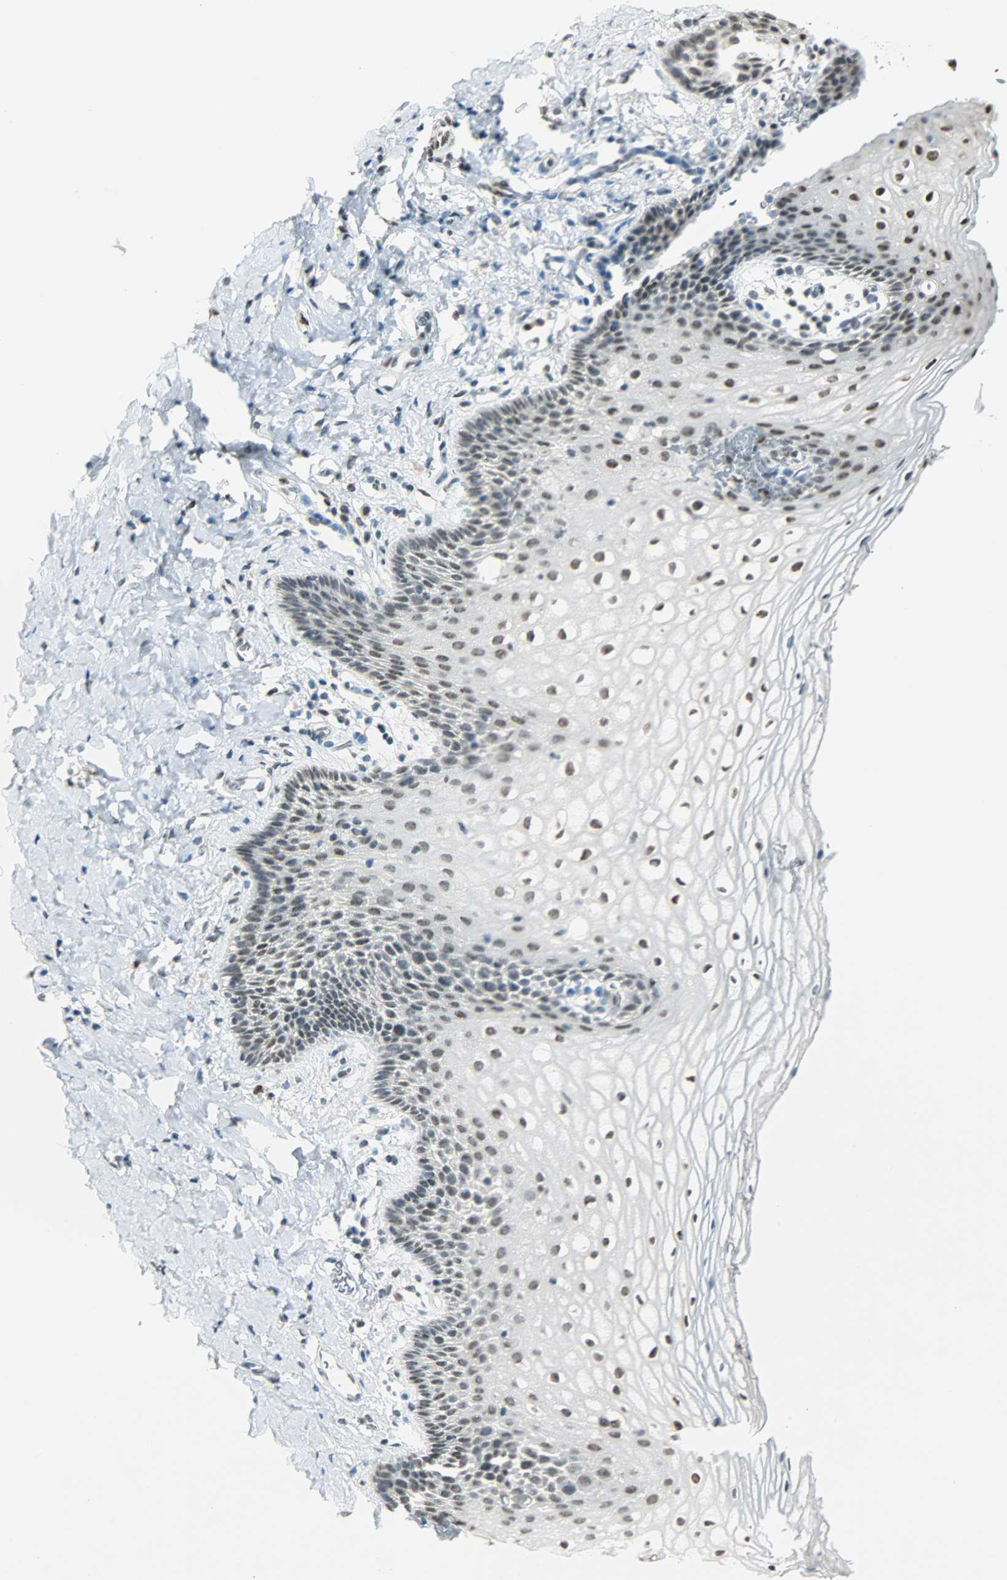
{"staining": {"intensity": "weak", "quantity": "25%-75%", "location": "nuclear"}, "tissue": "vagina", "cell_type": "Squamous epithelial cells", "image_type": "normal", "snomed": [{"axis": "morphology", "description": "Normal tissue, NOS"}, {"axis": "topography", "description": "Vagina"}], "caption": "A low amount of weak nuclear staining is identified in about 25%-75% of squamous epithelial cells in normal vagina.", "gene": "MYEF2", "patient": {"sex": "female", "age": 55}}